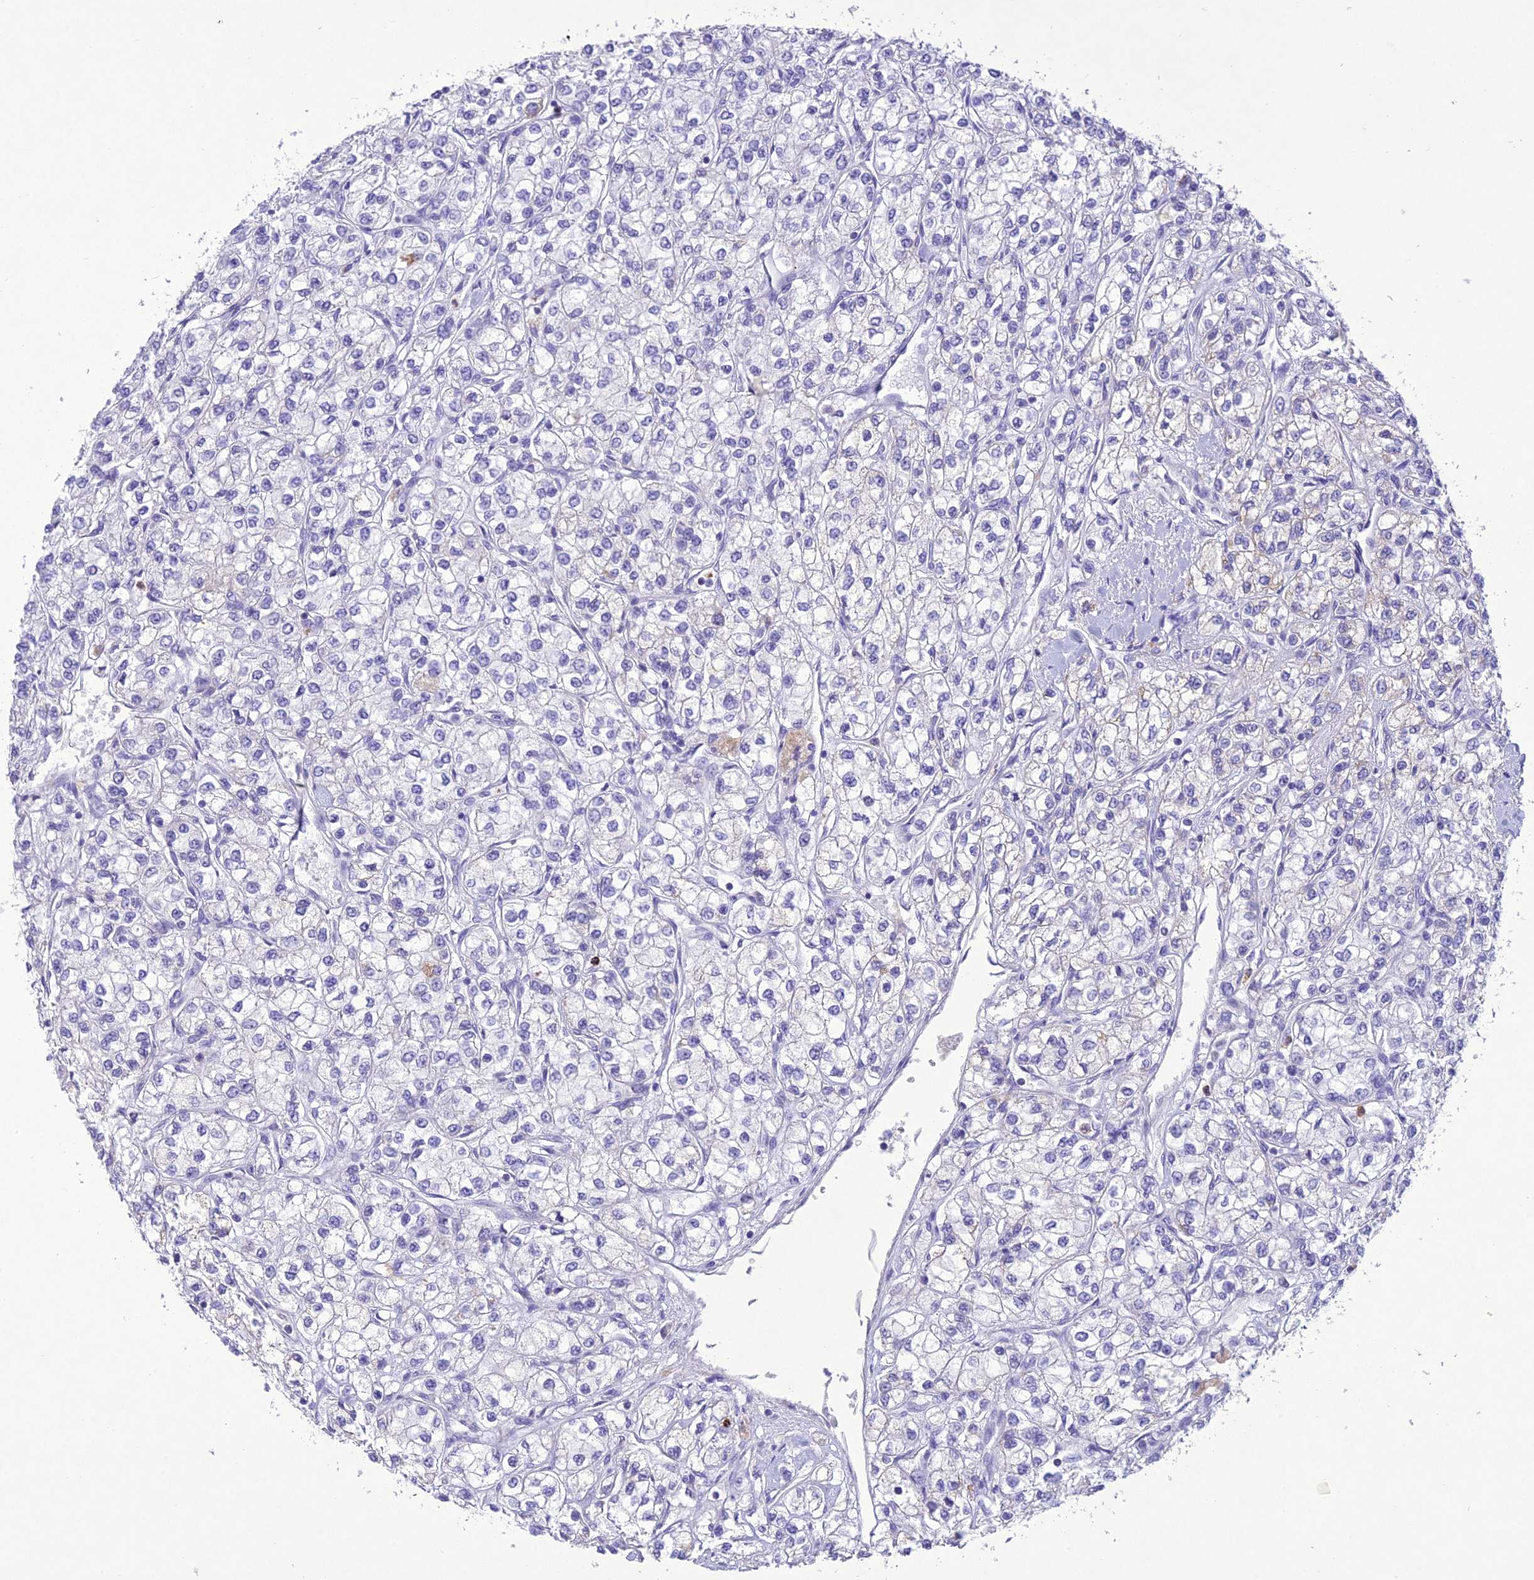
{"staining": {"intensity": "negative", "quantity": "none", "location": "none"}, "tissue": "renal cancer", "cell_type": "Tumor cells", "image_type": "cancer", "snomed": [{"axis": "morphology", "description": "Adenocarcinoma, NOS"}, {"axis": "topography", "description": "Kidney"}], "caption": "Tumor cells are negative for brown protein staining in renal adenocarcinoma.", "gene": "SLC13A5", "patient": {"sex": "male", "age": 80}}